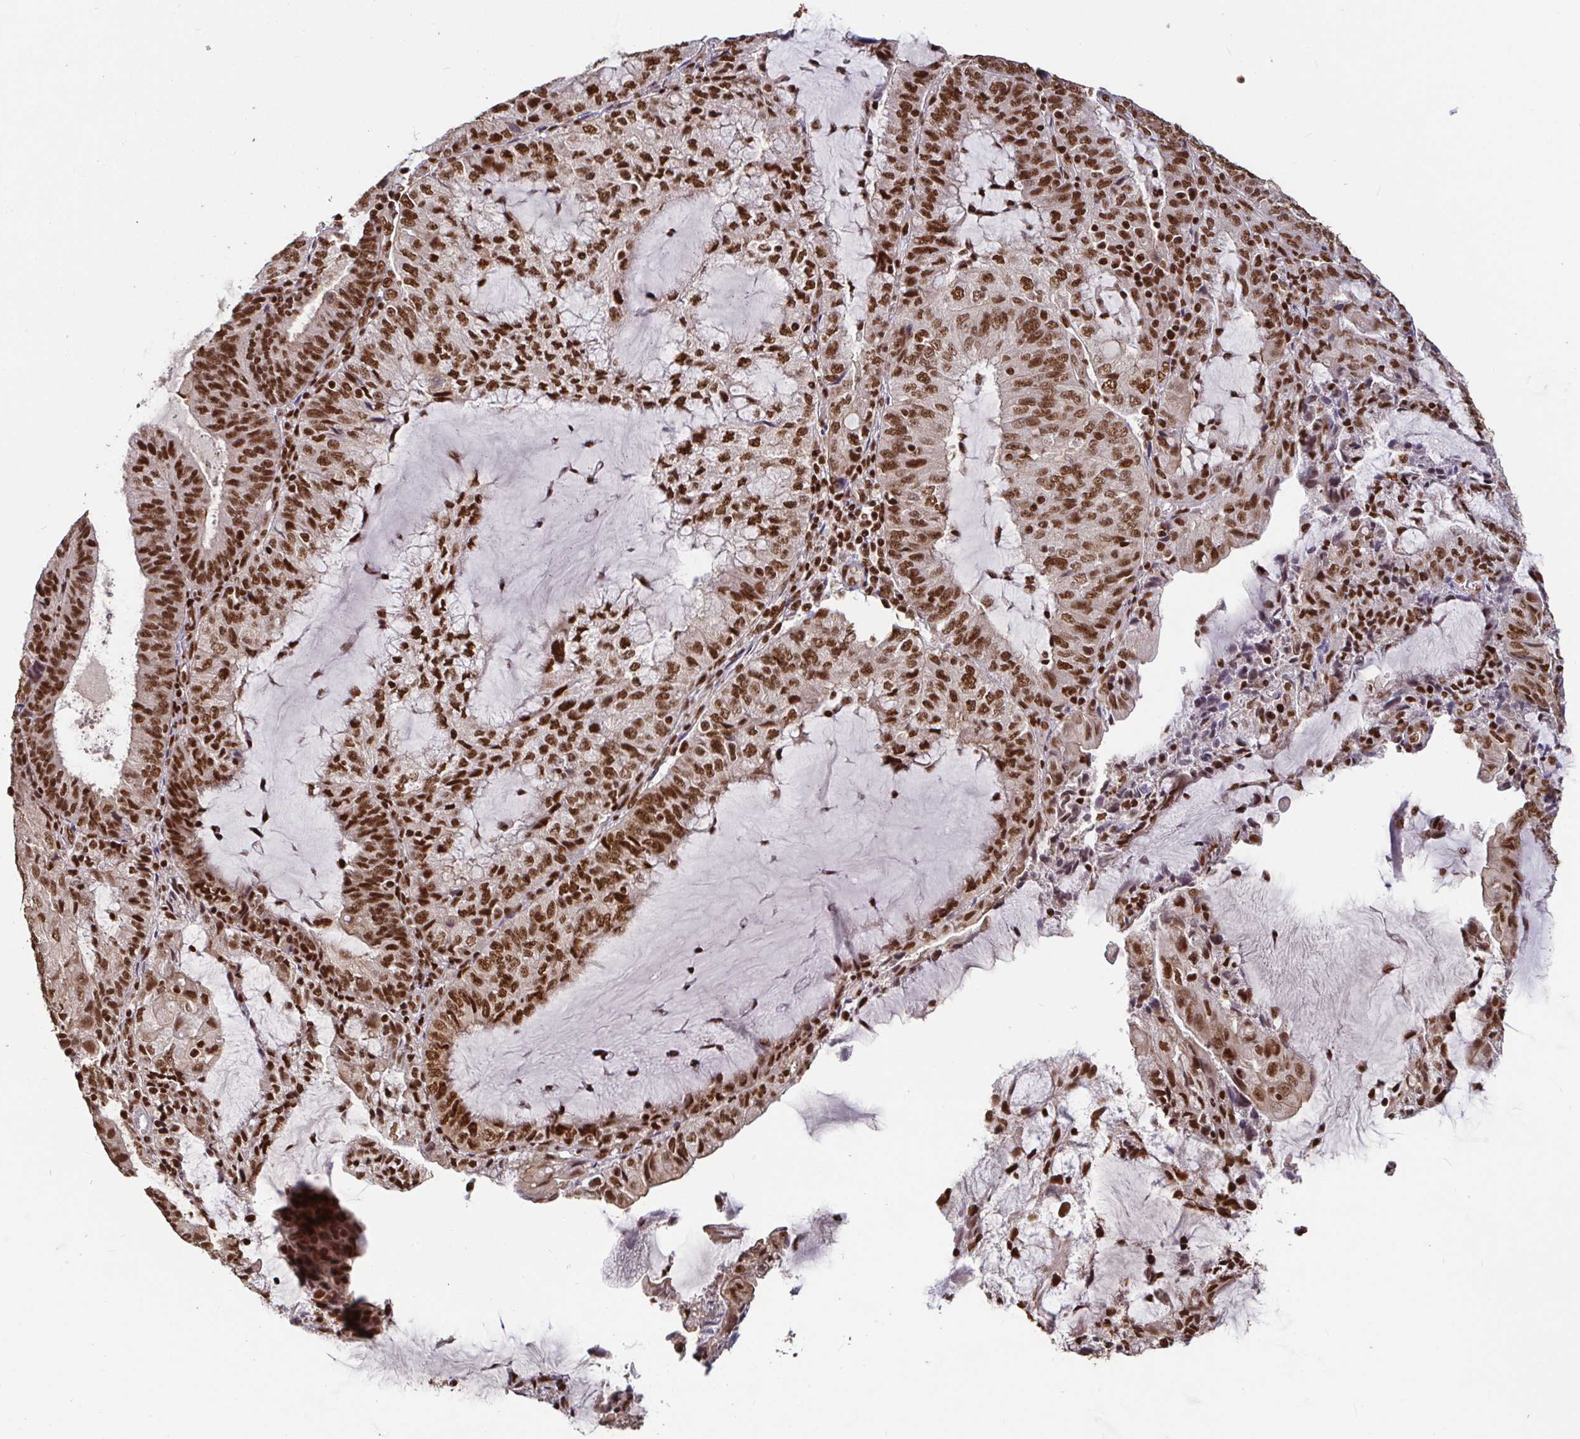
{"staining": {"intensity": "strong", "quantity": ">75%", "location": "nuclear"}, "tissue": "endometrial cancer", "cell_type": "Tumor cells", "image_type": "cancer", "snomed": [{"axis": "morphology", "description": "Adenocarcinoma, NOS"}, {"axis": "topography", "description": "Endometrium"}], "caption": "Immunohistochemical staining of human adenocarcinoma (endometrial) shows high levels of strong nuclear protein positivity in approximately >75% of tumor cells.", "gene": "SP3", "patient": {"sex": "female", "age": 81}}